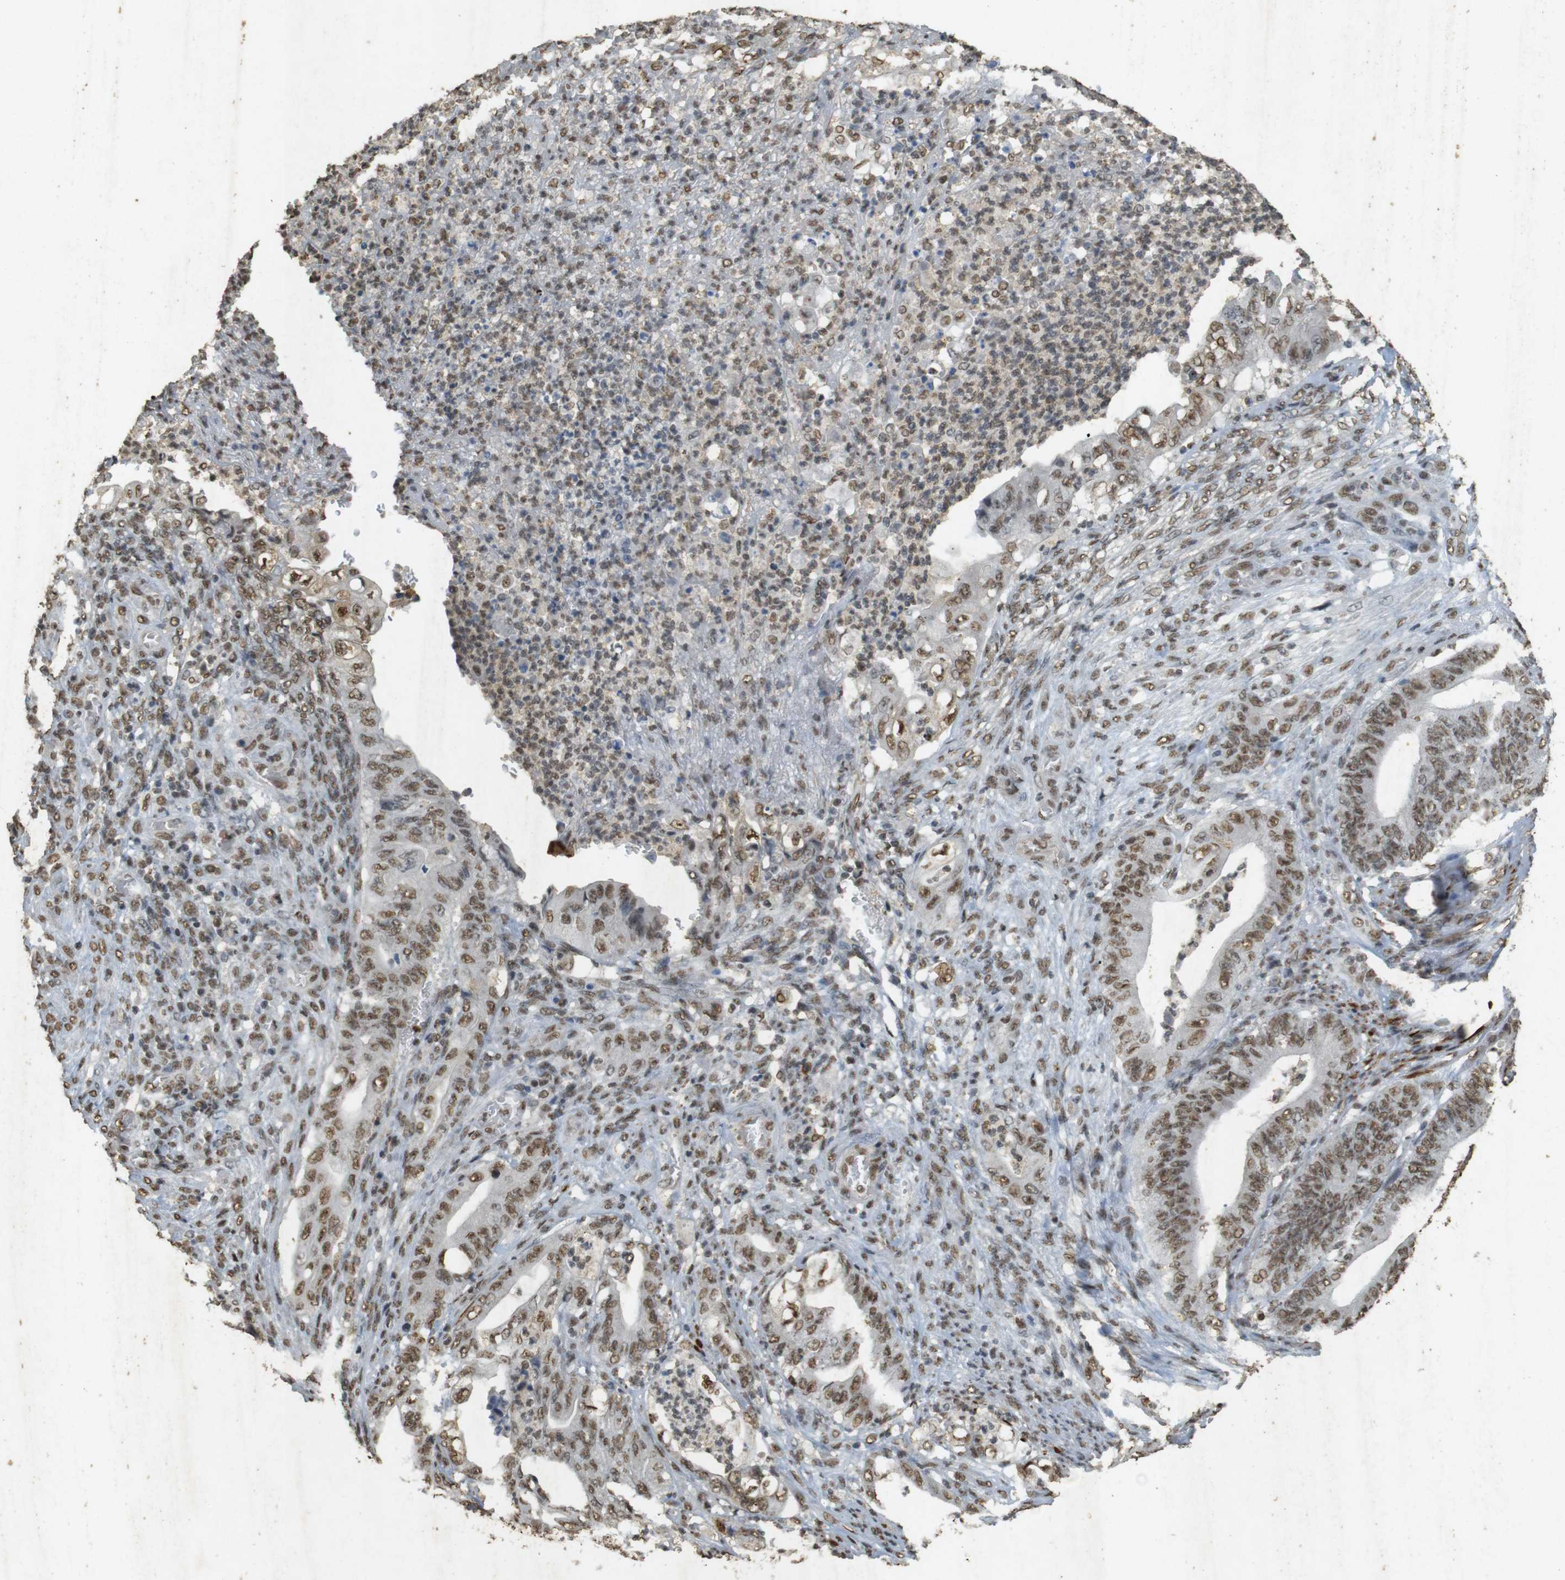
{"staining": {"intensity": "moderate", "quantity": ">75%", "location": "nuclear"}, "tissue": "stomach cancer", "cell_type": "Tumor cells", "image_type": "cancer", "snomed": [{"axis": "morphology", "description": "Adenocarcinoma, NOS"}, {"axis": "topography", "description": "Stomach"}], "caption": "Tumor cells display moderate nuclear staining in approximately >75% of cells in stomach adenocarcinoma.", "gene": "GATA4", "patient": {"sex": "female", "age": 73}}